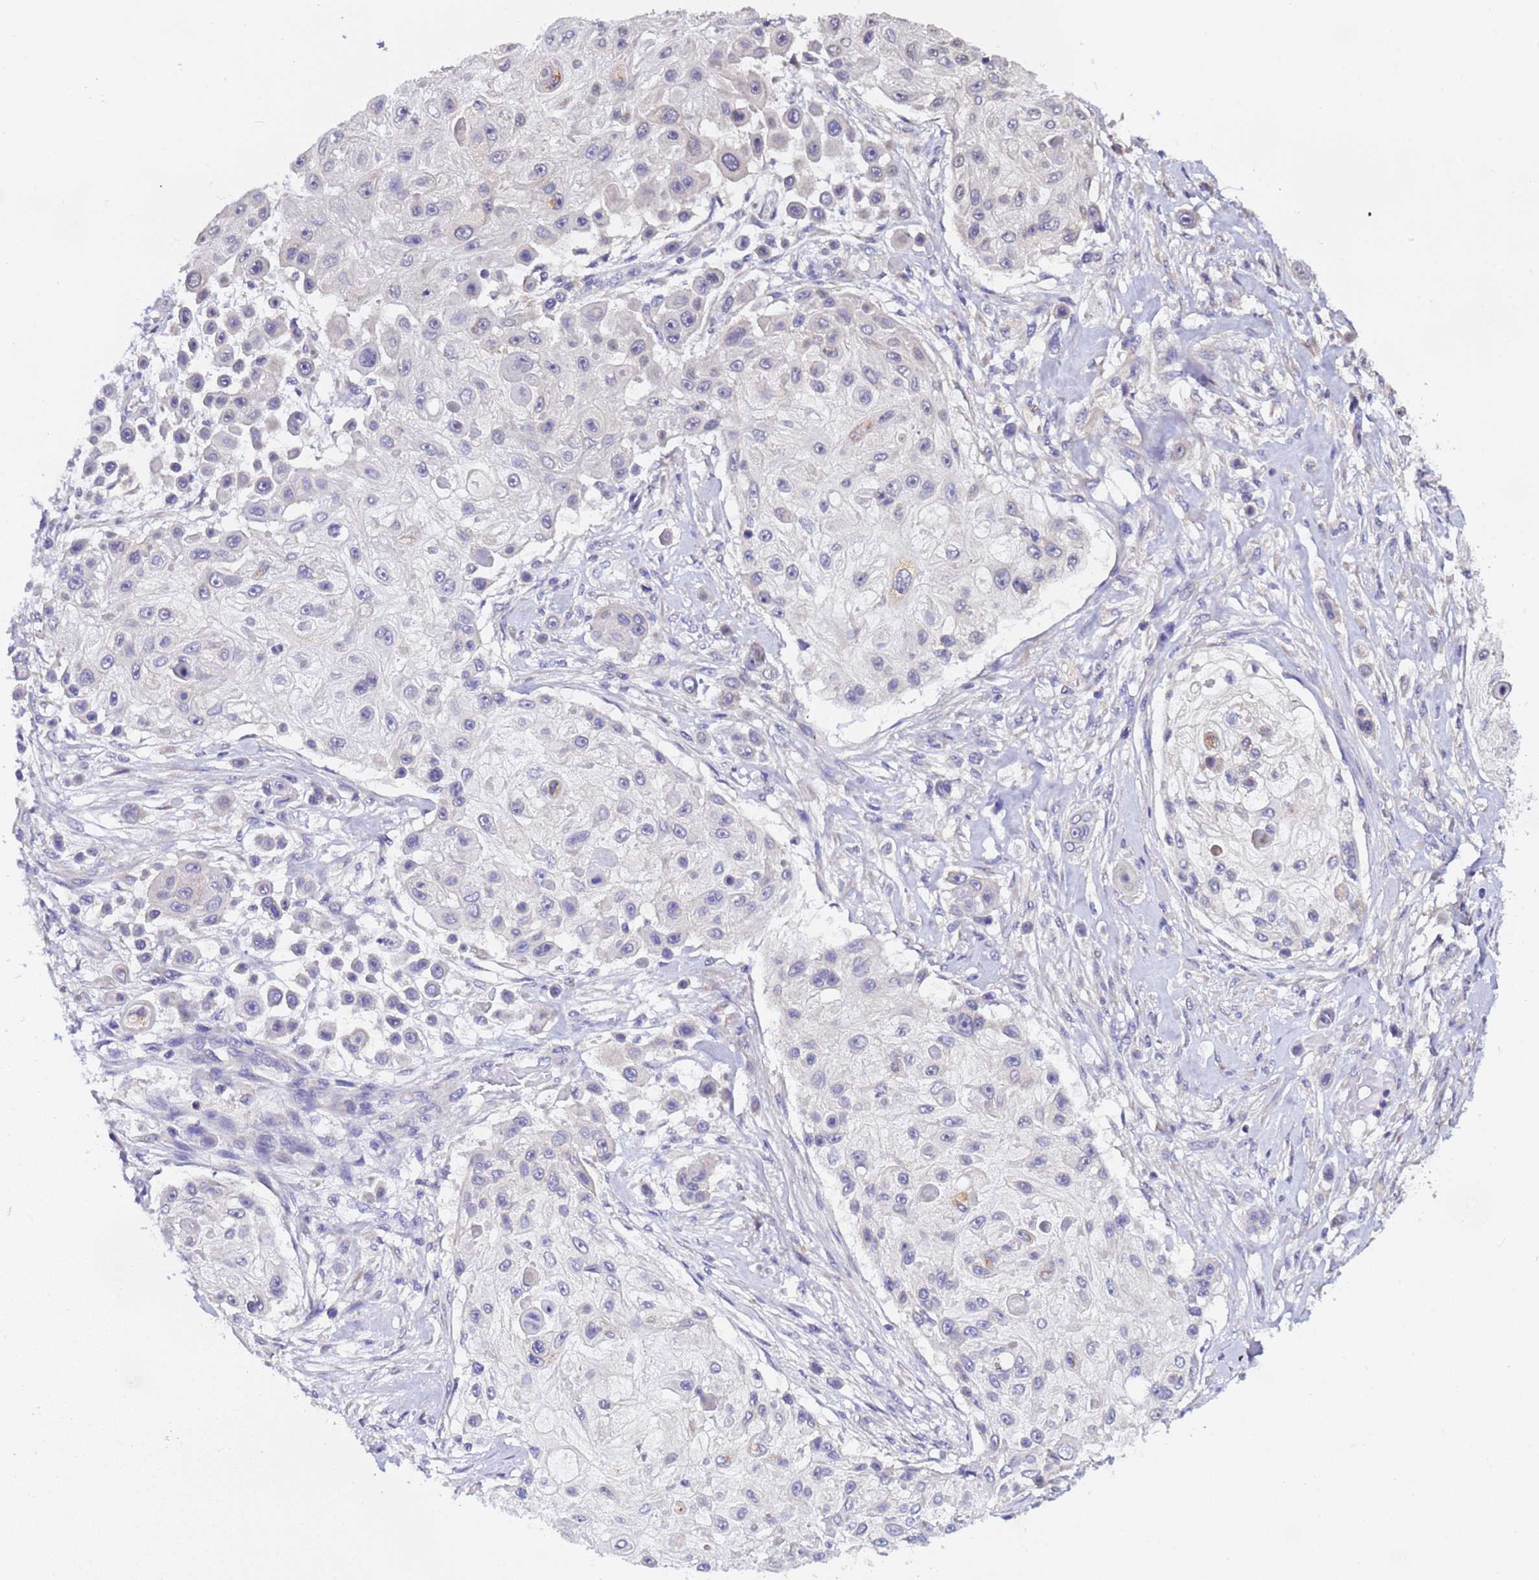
{"staining": {"intensity": "negative", "quantity": "none", "location": "none"}, "tissue": "skin cancer", "cell_type": "Tumor cells", "image_type": "cancer", "snomed": [{"axis": "morphology", "description": "Squamous cell carcinoma, NOS"}, {"axis": "topography", "description": "Skin"}], "caption": "Immunohistochemical staining of skin squamous cell carcinoma exhibits no significant staining in tumor cells.", "gene": "ELMOD2", "patient": {"sex": "male", "age": 67}}